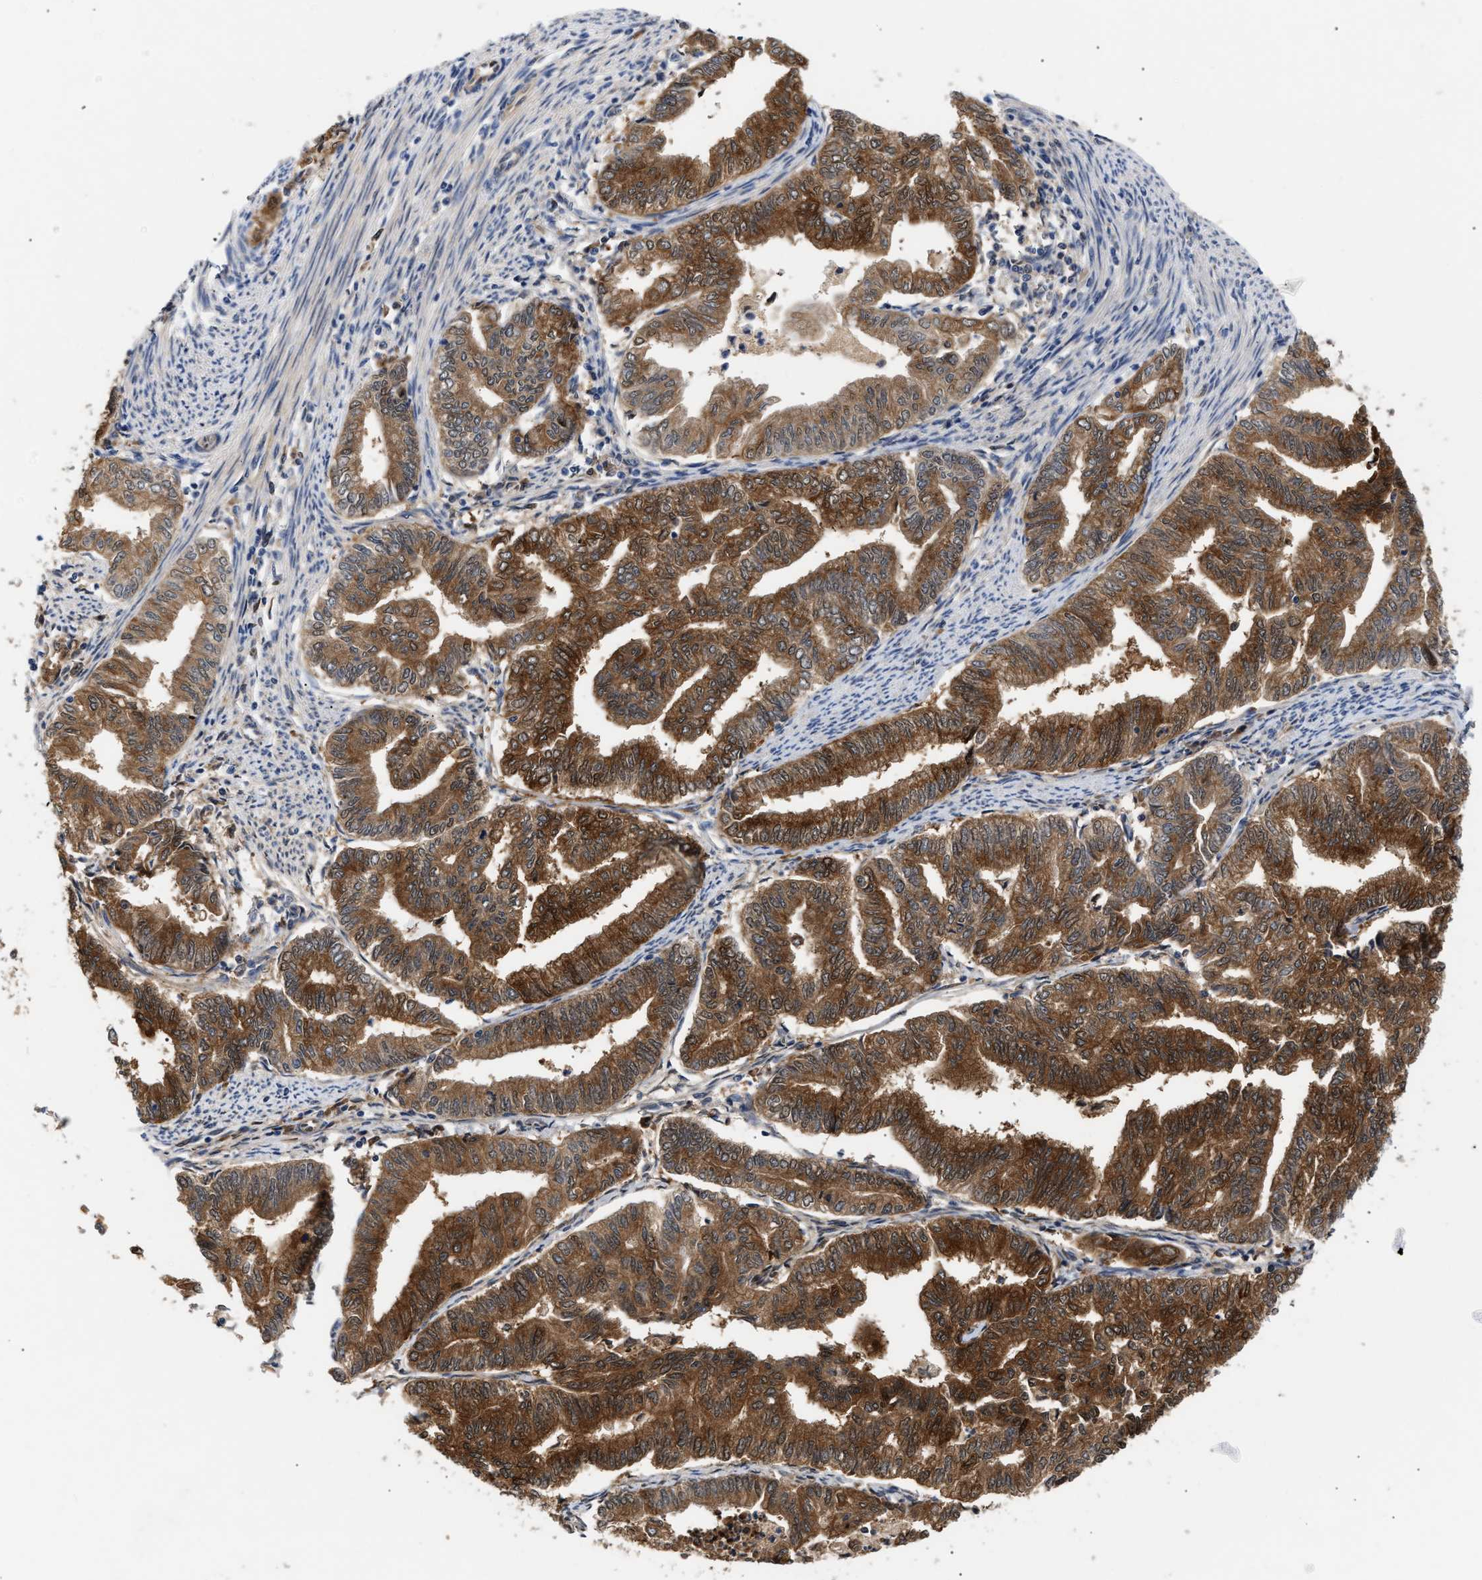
{"staining": {"intensity": "strong", "quantity": ">75%", "location": "cytoplasmic/membranous,nuclear"}, "tissue": "endometrial cancer", "cell_type": "Tumor cells", "image_type": "cancer", "snomed": [{"axis": "morphology", "description": "Adenocarcinoma, NOS"}, {"axis": "topography", "description": "Endometrium"}], "caption": "Protein analysis of endometrial cancer tissue exhibits strong cytoplasmic/membranous and nuclear positivity in approximately >75% of tumor cells.", "gene": "CCDC146", "patient": {"sex": "female", "age": 79}}